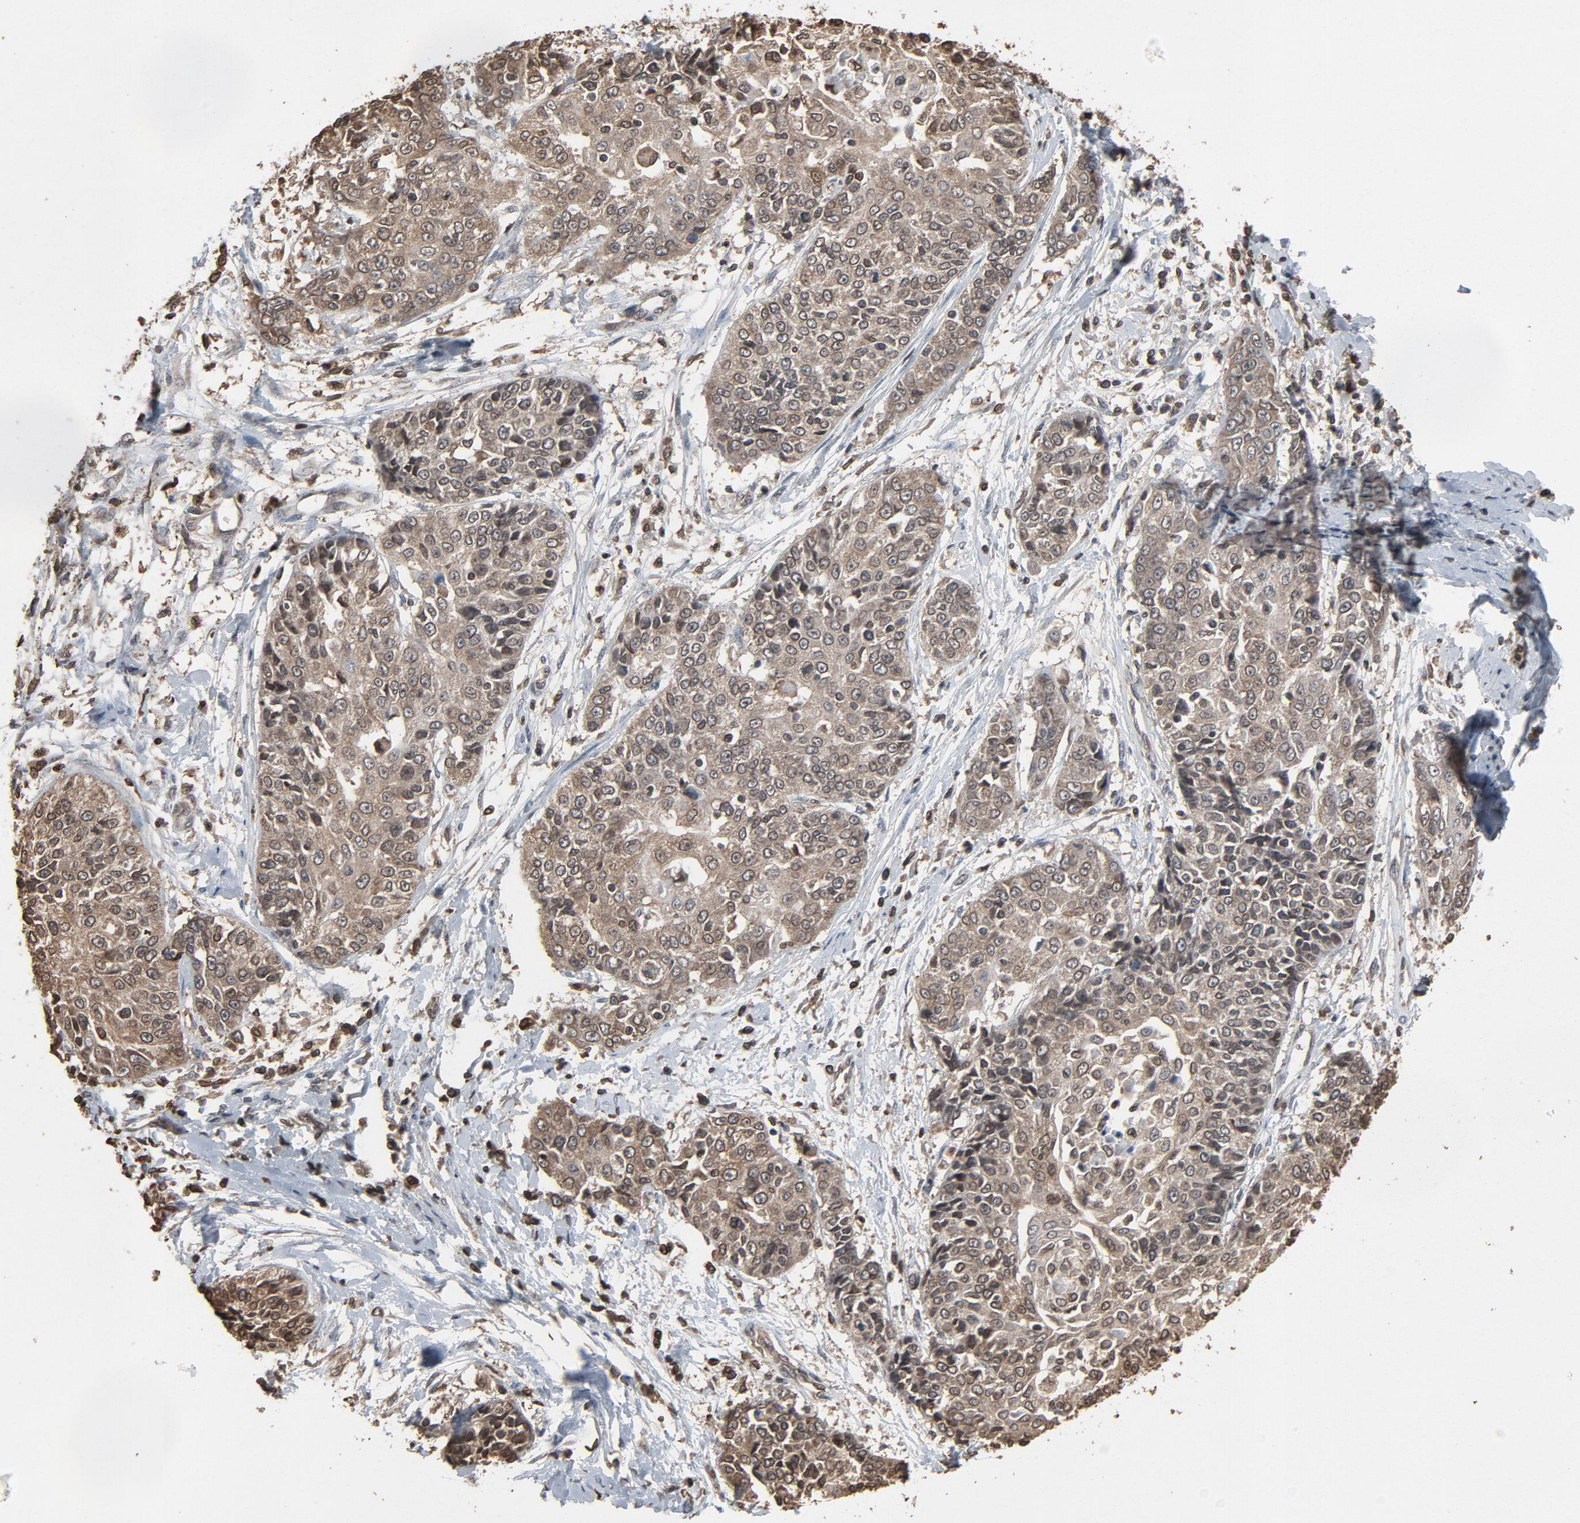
{"staining": {"intensity": "weak", "quantity": "25%-75%", "location": "cytoplasmic/membranous,nuclear"}, "tissue": "cervical cancer", "cell_type": "Tumor cells", "image_type": "cancer", "snomed": [{"axis": "morphology", "description": "Squamous cell carcinoma, NOS"}, {"axis": "topography", "description": "Cervix"}], "caption": "A photomicrograph showing weak cytoplasmic/membranous and nuclear expression in approximately 25%-75% of tumor cells in cervical cancer, as visualized by brown immunohistochemical staining.", "gene": "UBE2D1", "patient": {"sex": "female", "age": 64}}